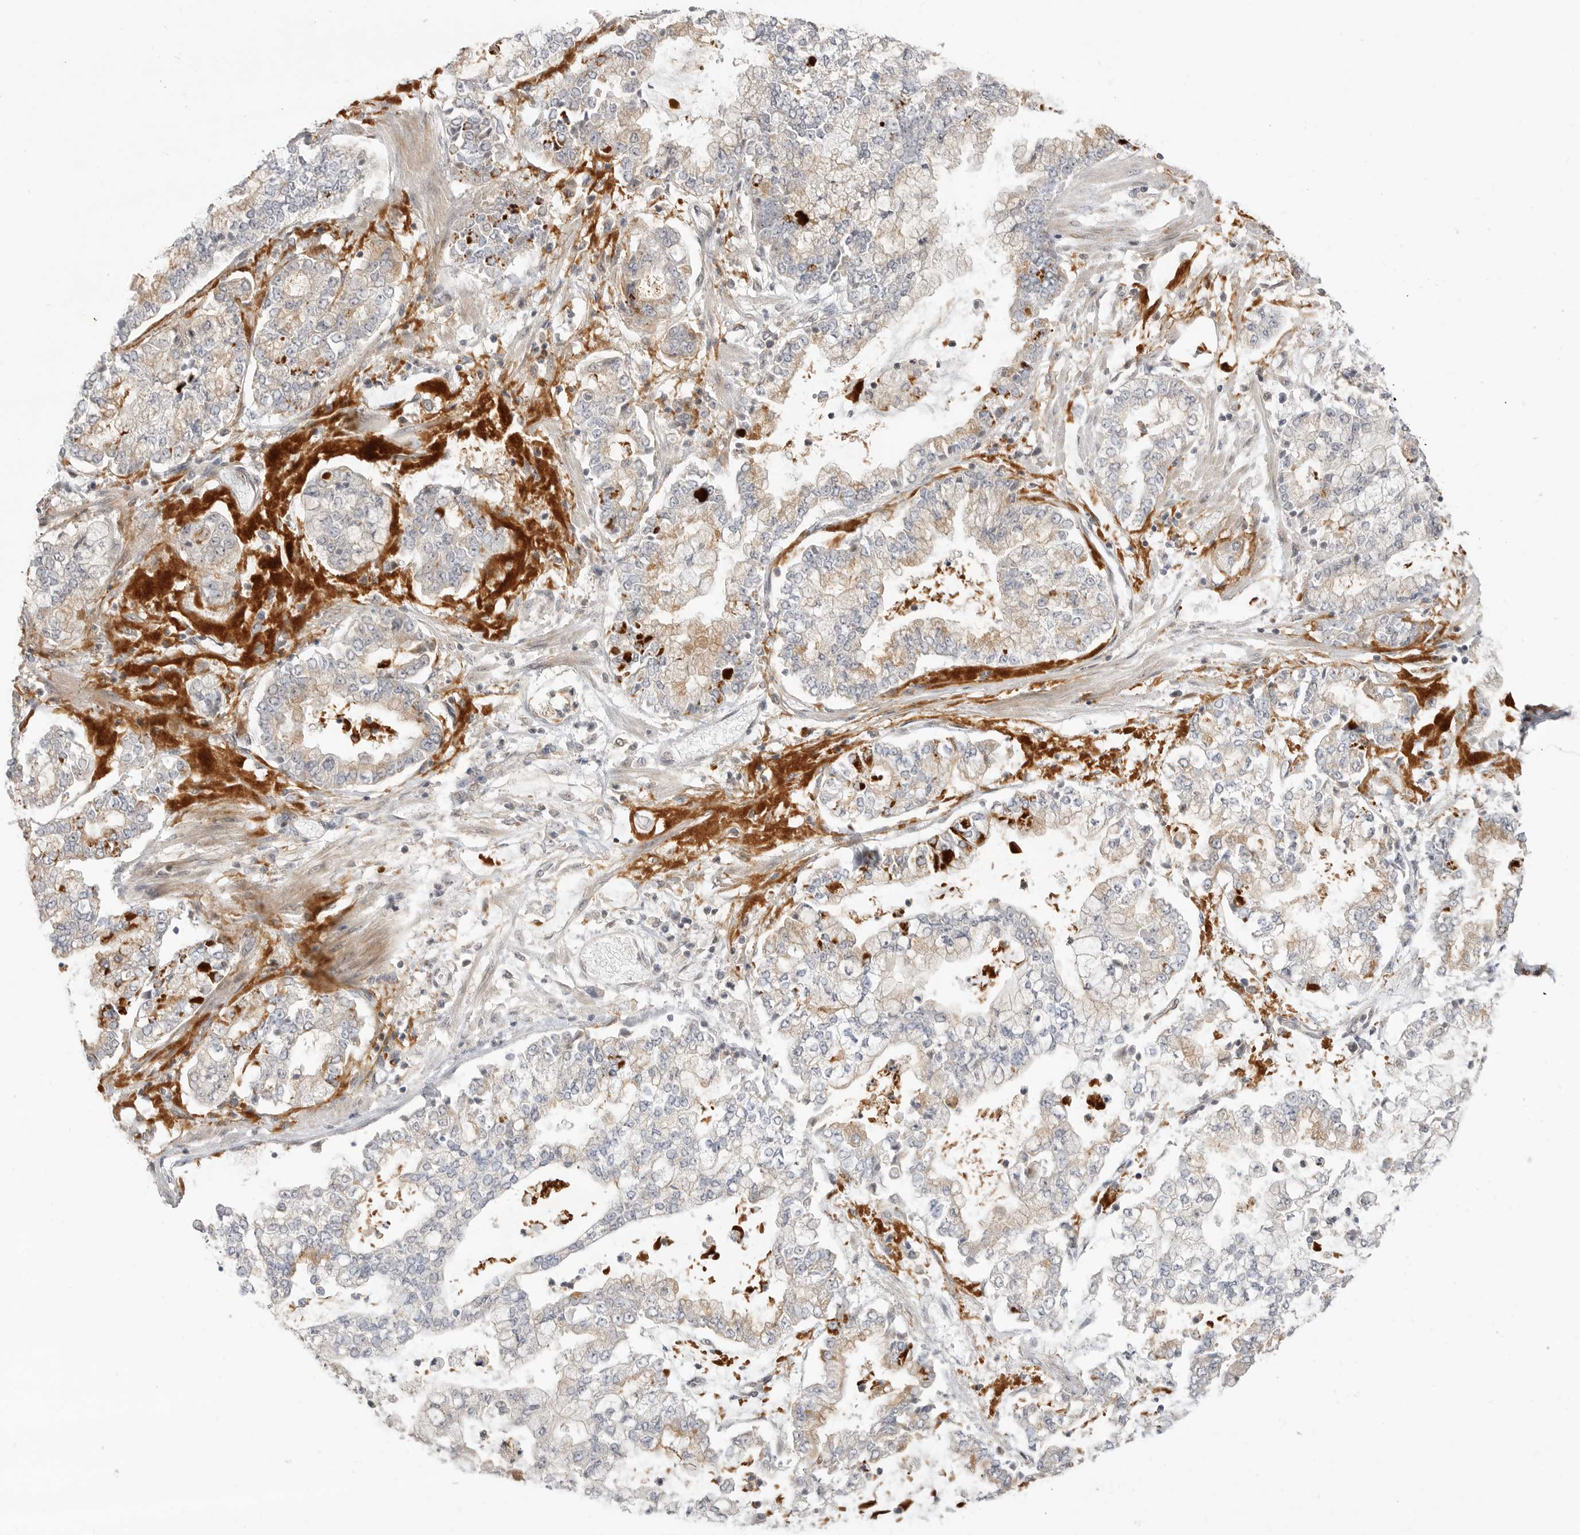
{"staining": {"intensity": "weak", "quantity": "25%-75%", "location": "cytoplasmic/membranous"}, "tissue": "stomach cancer", "cell_type": "Tumor cells", "image_type": "cancer", "snomed": [{"axis": "morphology", "description": "Adenocarcinoma, NOS"}, {"axis": "topography", "description": "Stomach"}], "caption": "Protein expression analysis of adenocarcinoma (stomach) exhibits weak cytoplasmic/membranous expression in approximately 25%-75% of tumor cells.", "gene": "ALKAL1", "patient": {"sex": "male", "age": 76}}